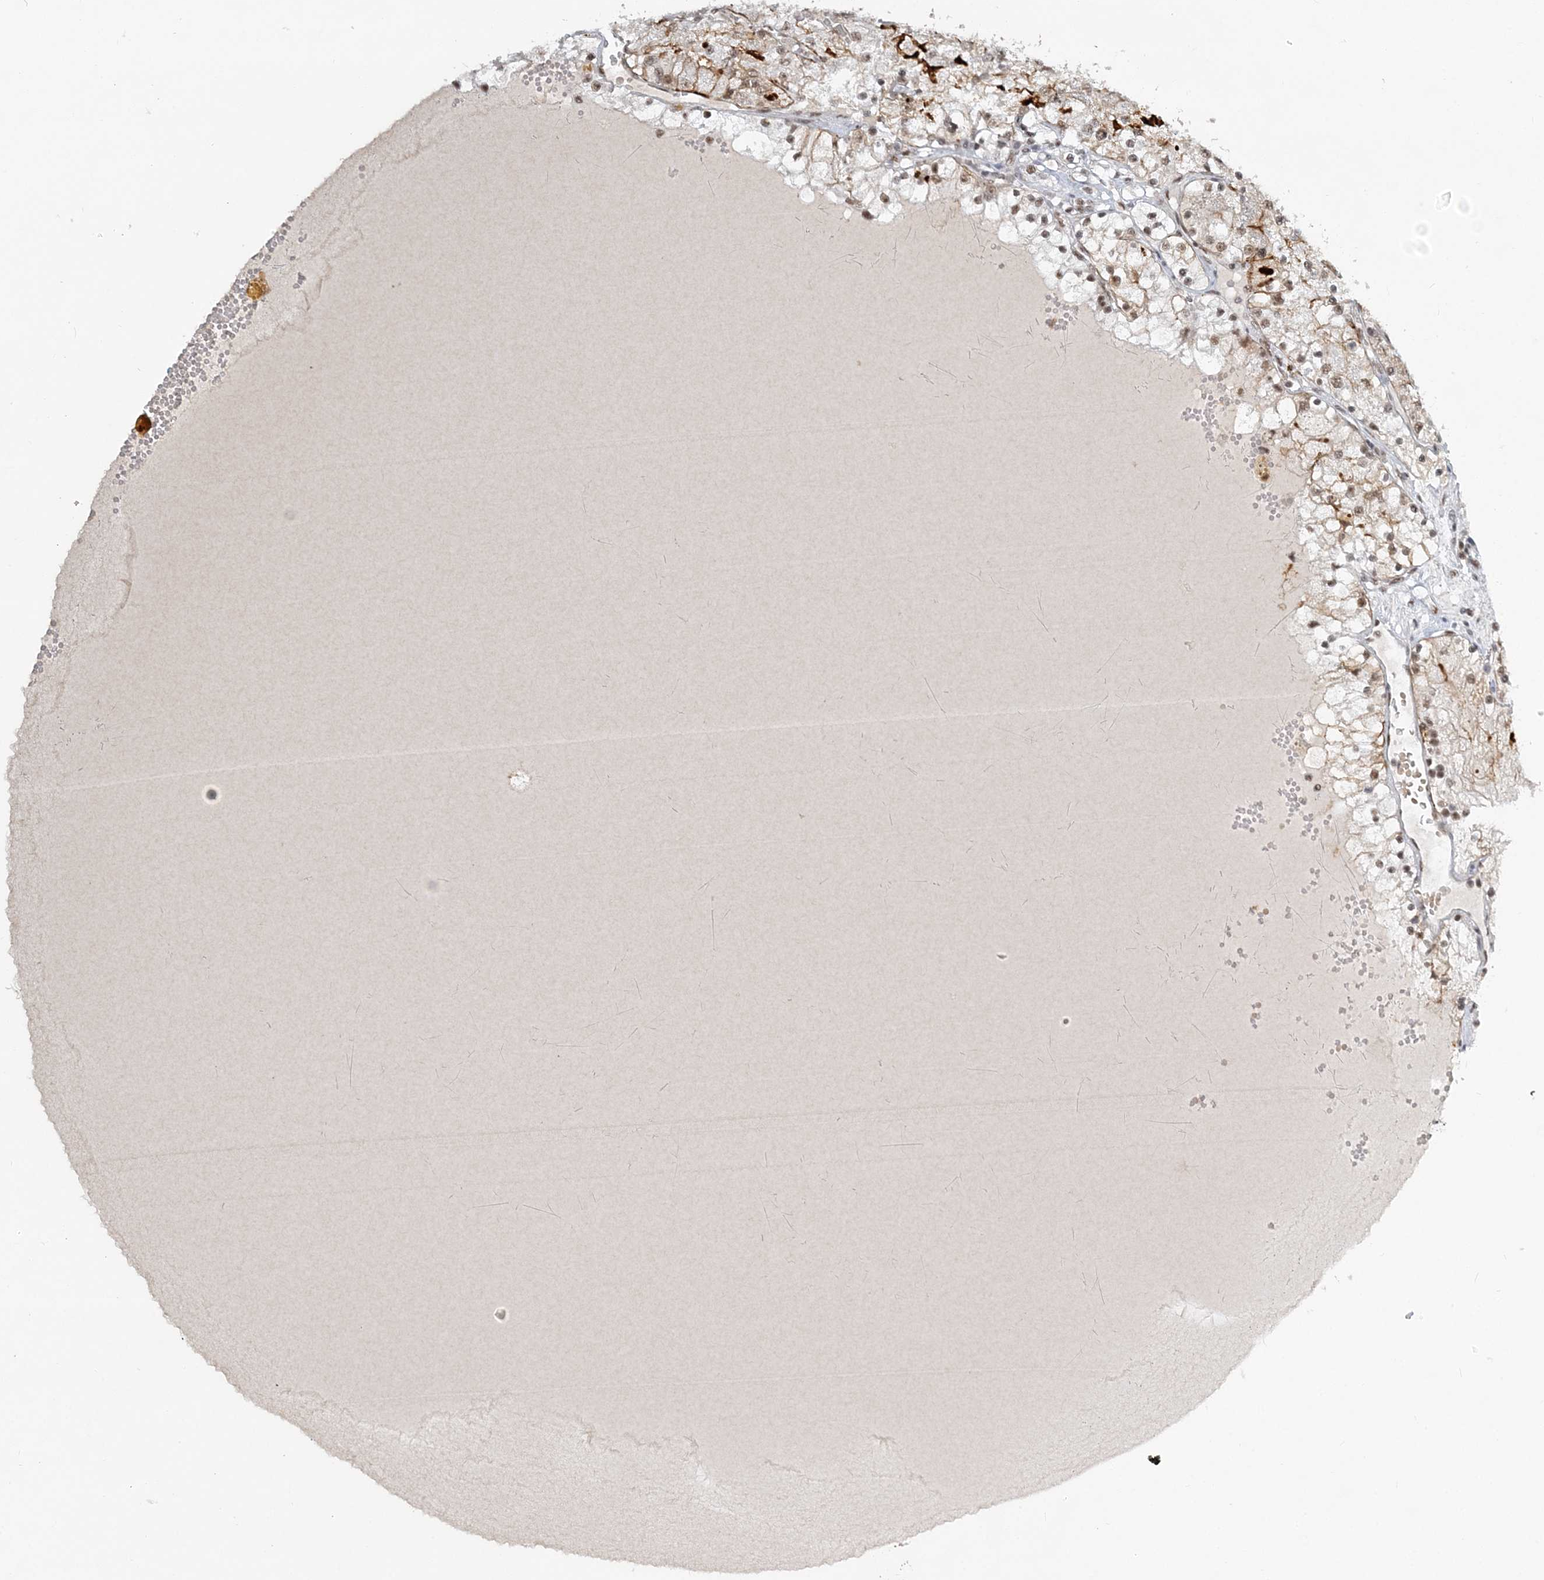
{"staining": {"intensity": "moderate", "quantity": ">75%", "location": "cytoplasmic/membranous,nuclear"}, "tissue": "renal cancer", "cell_type": "Tumor cells", "image_type": "cancer", "snomed": [{"axis": "morphology", "description": "Adenocarcinoma, NOS"}, {"axis": "topography", "description": "Kidney"}], "caption": "Protein expression analysis of adenocarcinoma (renal) demonstrates moderate cytoplasmic/membranous and nuclear positivity in about >75% of tumor cells. (DAB IHC, brown staining for protein, blue staining for nuclei).", "gene": "PLRG1", "patient": {"sex": "male", "age": 80}}